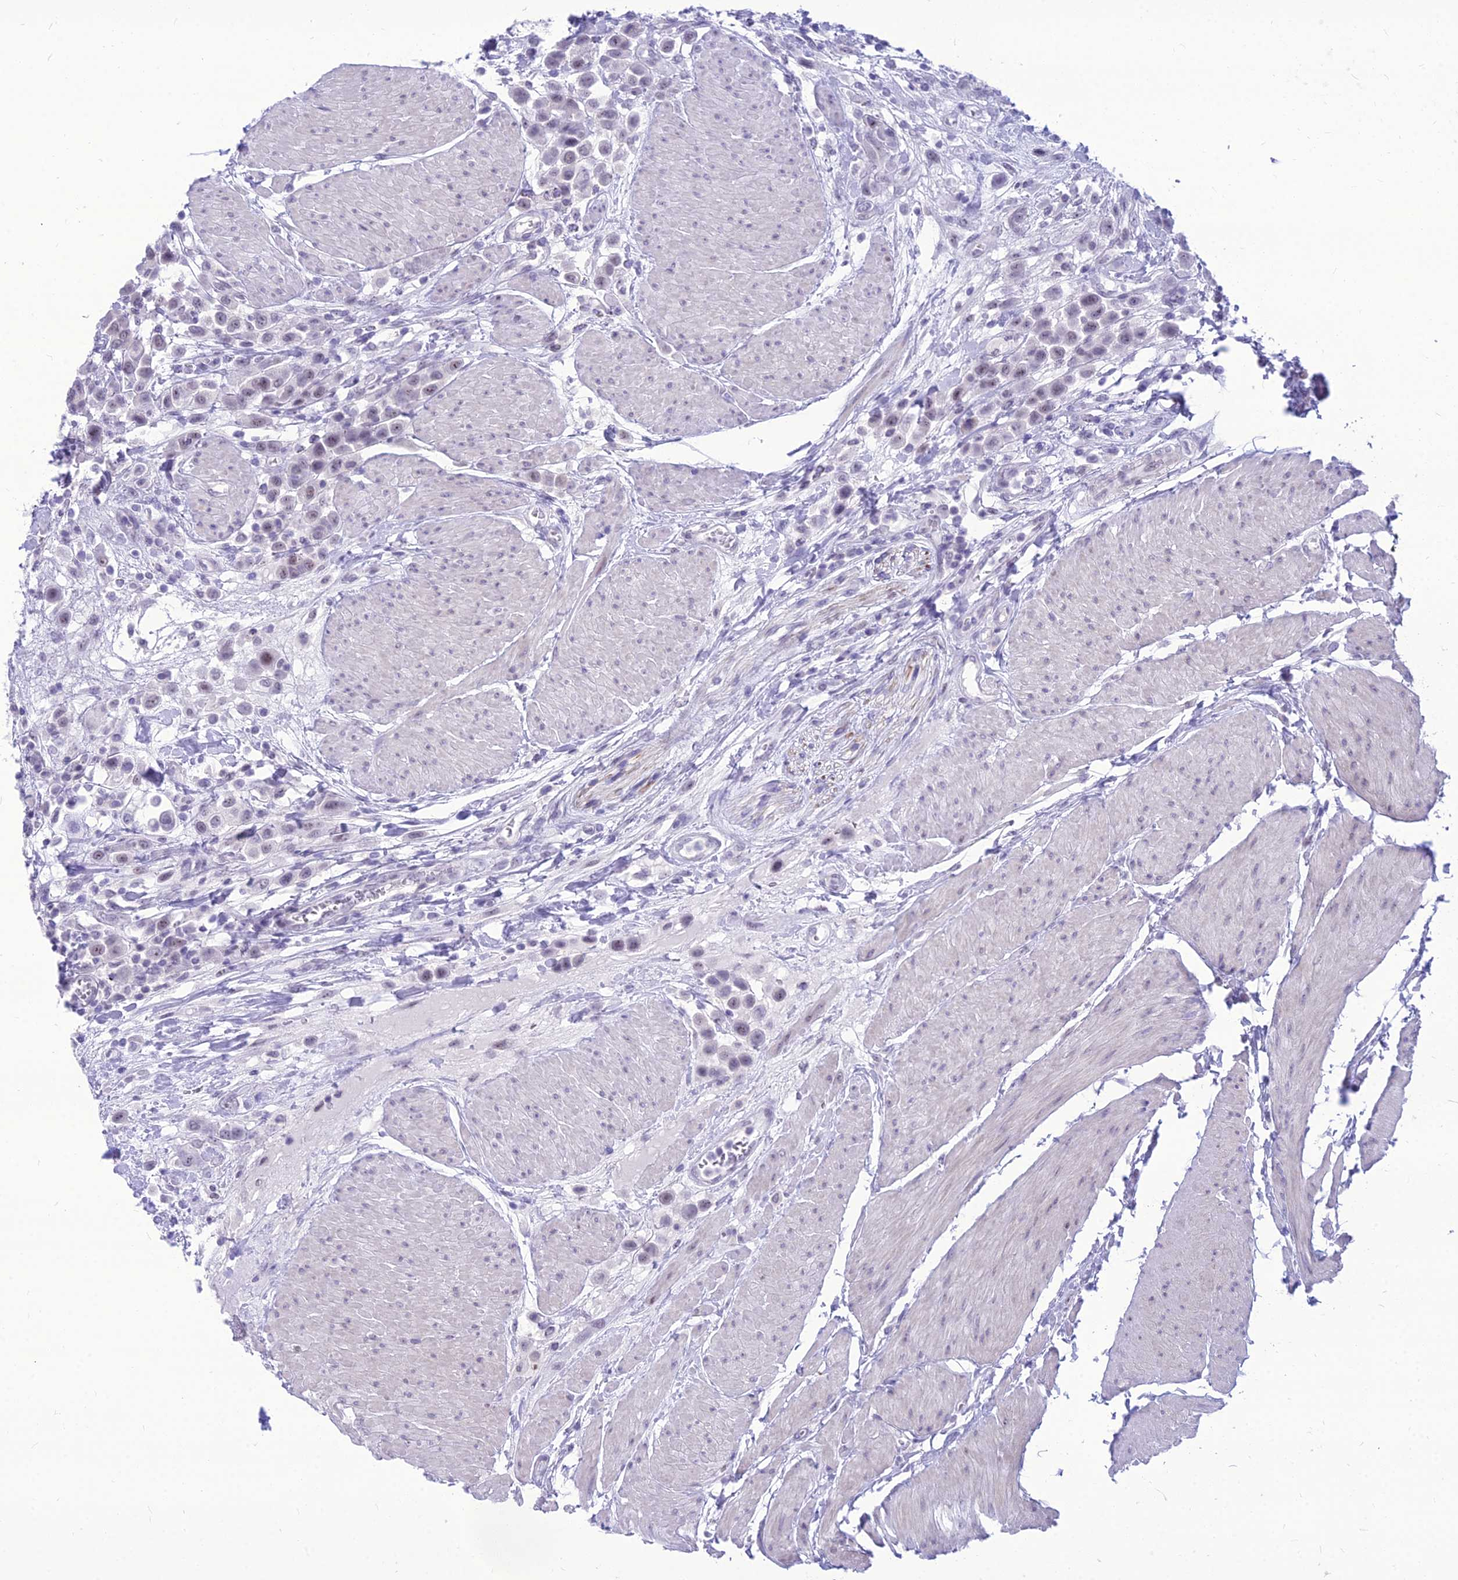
{"staining": {"intensity": "weak", "quantity": "25%-75%", "location": "nuclear"}, "tissue": "urothelial cancer", "cell_type": "Tumor cells", "image_type": "cancer", "snomed": [{"axis": "morphology", "description": "Urothelial carcinoma, High grade"}, {"axis": "topography", "description": "Urinary bladder"}], "caption": "A brown stain shows weak nuclear staining of a protein in high-grade urothelial carcinoma tumor cells.", "gene": "DHX40", "patient": {"sex": "male", "age": 50}}